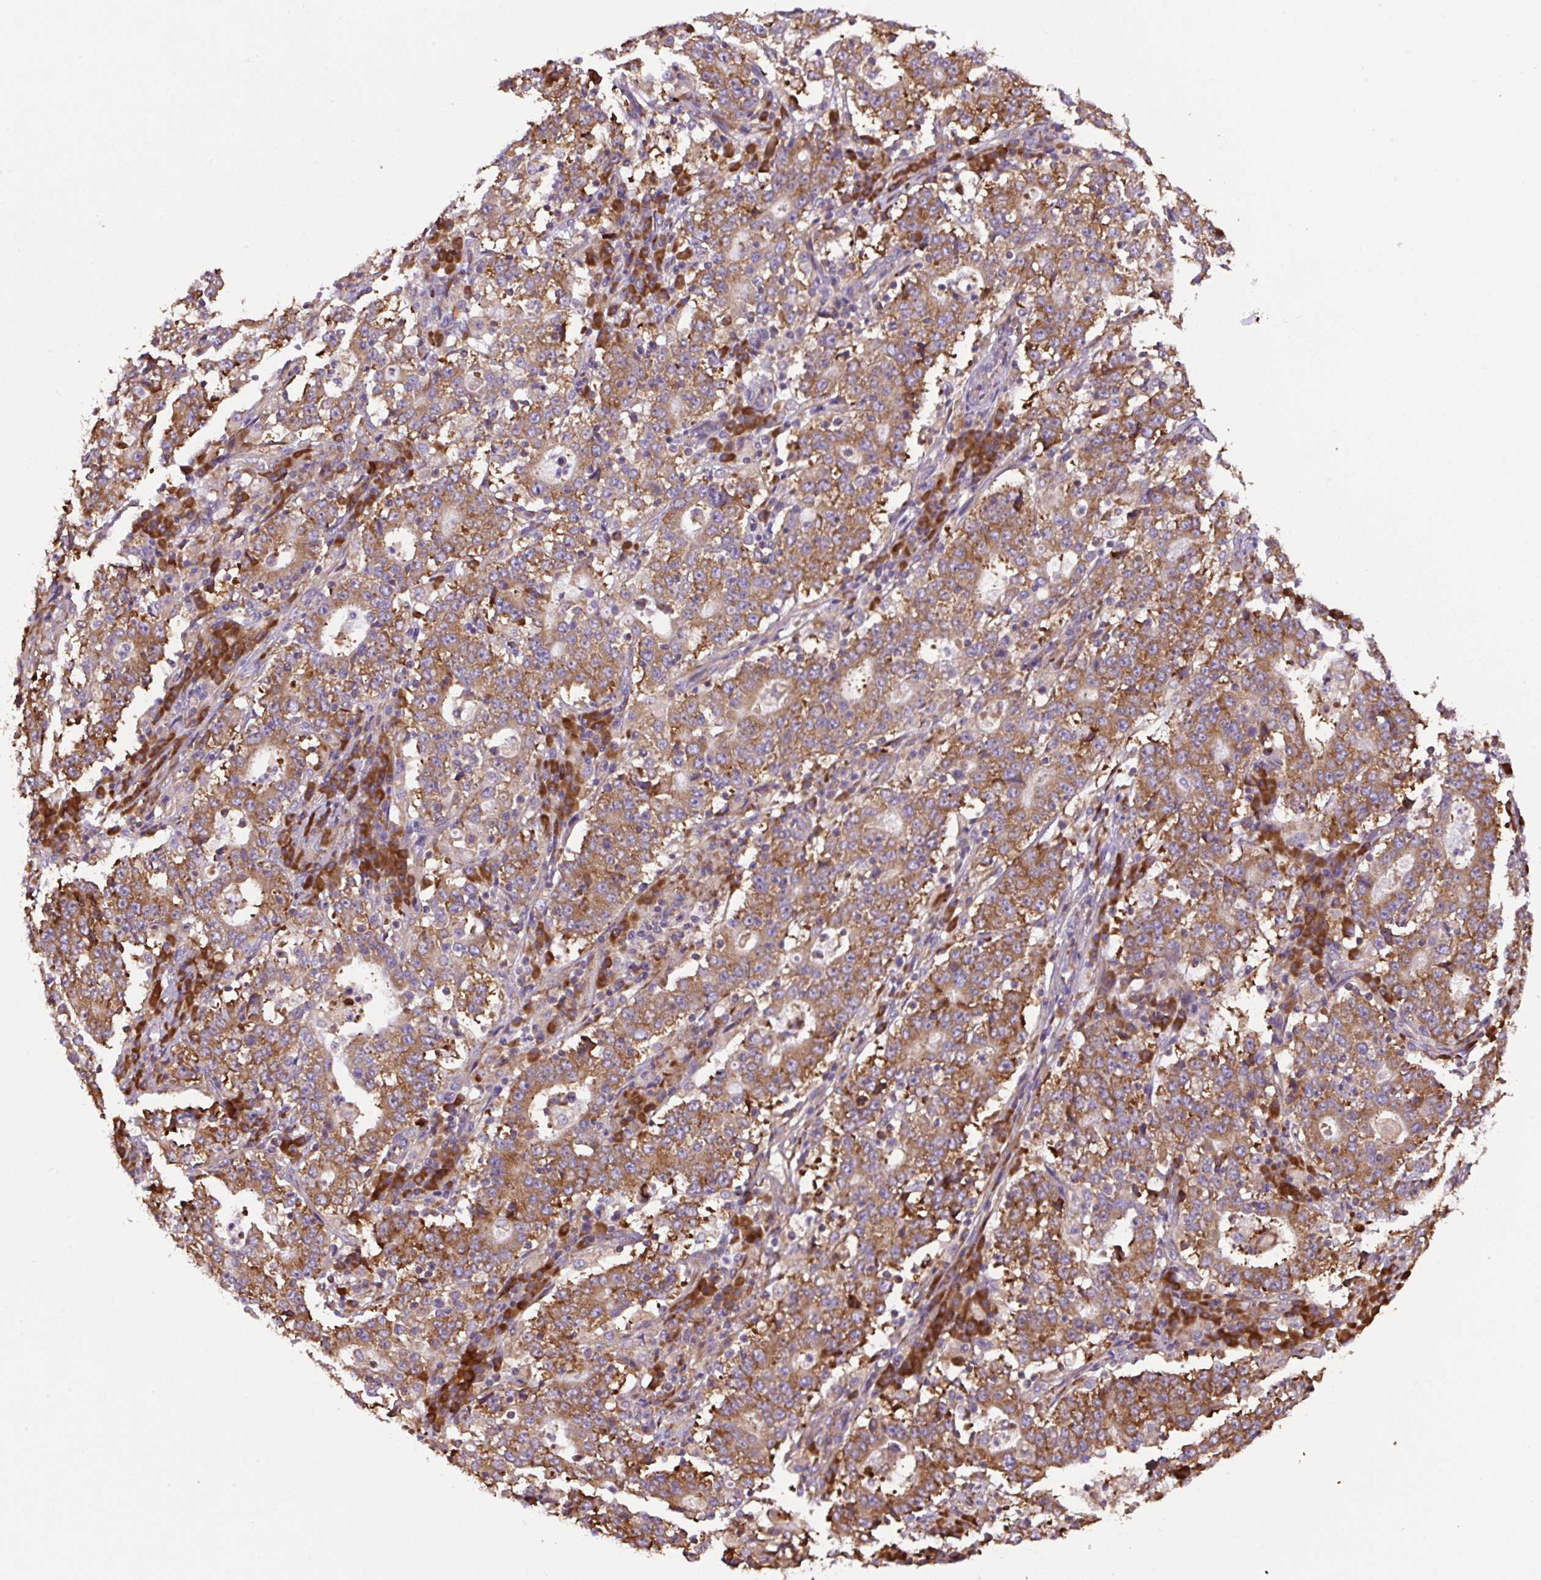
{"staining": {"intensity": "moderate", "quantity": ">75%", "location": "cytoplasmic/membranous"}, "tissue": "stomach cancer", "cell_type": "Tumor cells", "image_type": "cancer", "snomed": [{"axis": "morphology", "description": "Adenocarcinoma, NOS"}, {"axis": "topography", "description": "Stomach"}], "caption": "An immunohistochemistry image of tumor tissue is shown. Protein staining in brown shows moderate cytoplasmic/membranous positivity in stomach cancer (adenocarcinoma) within tumor cells.", "gene": "RPS23", "patient": {"sex": "male", "age": 59}}